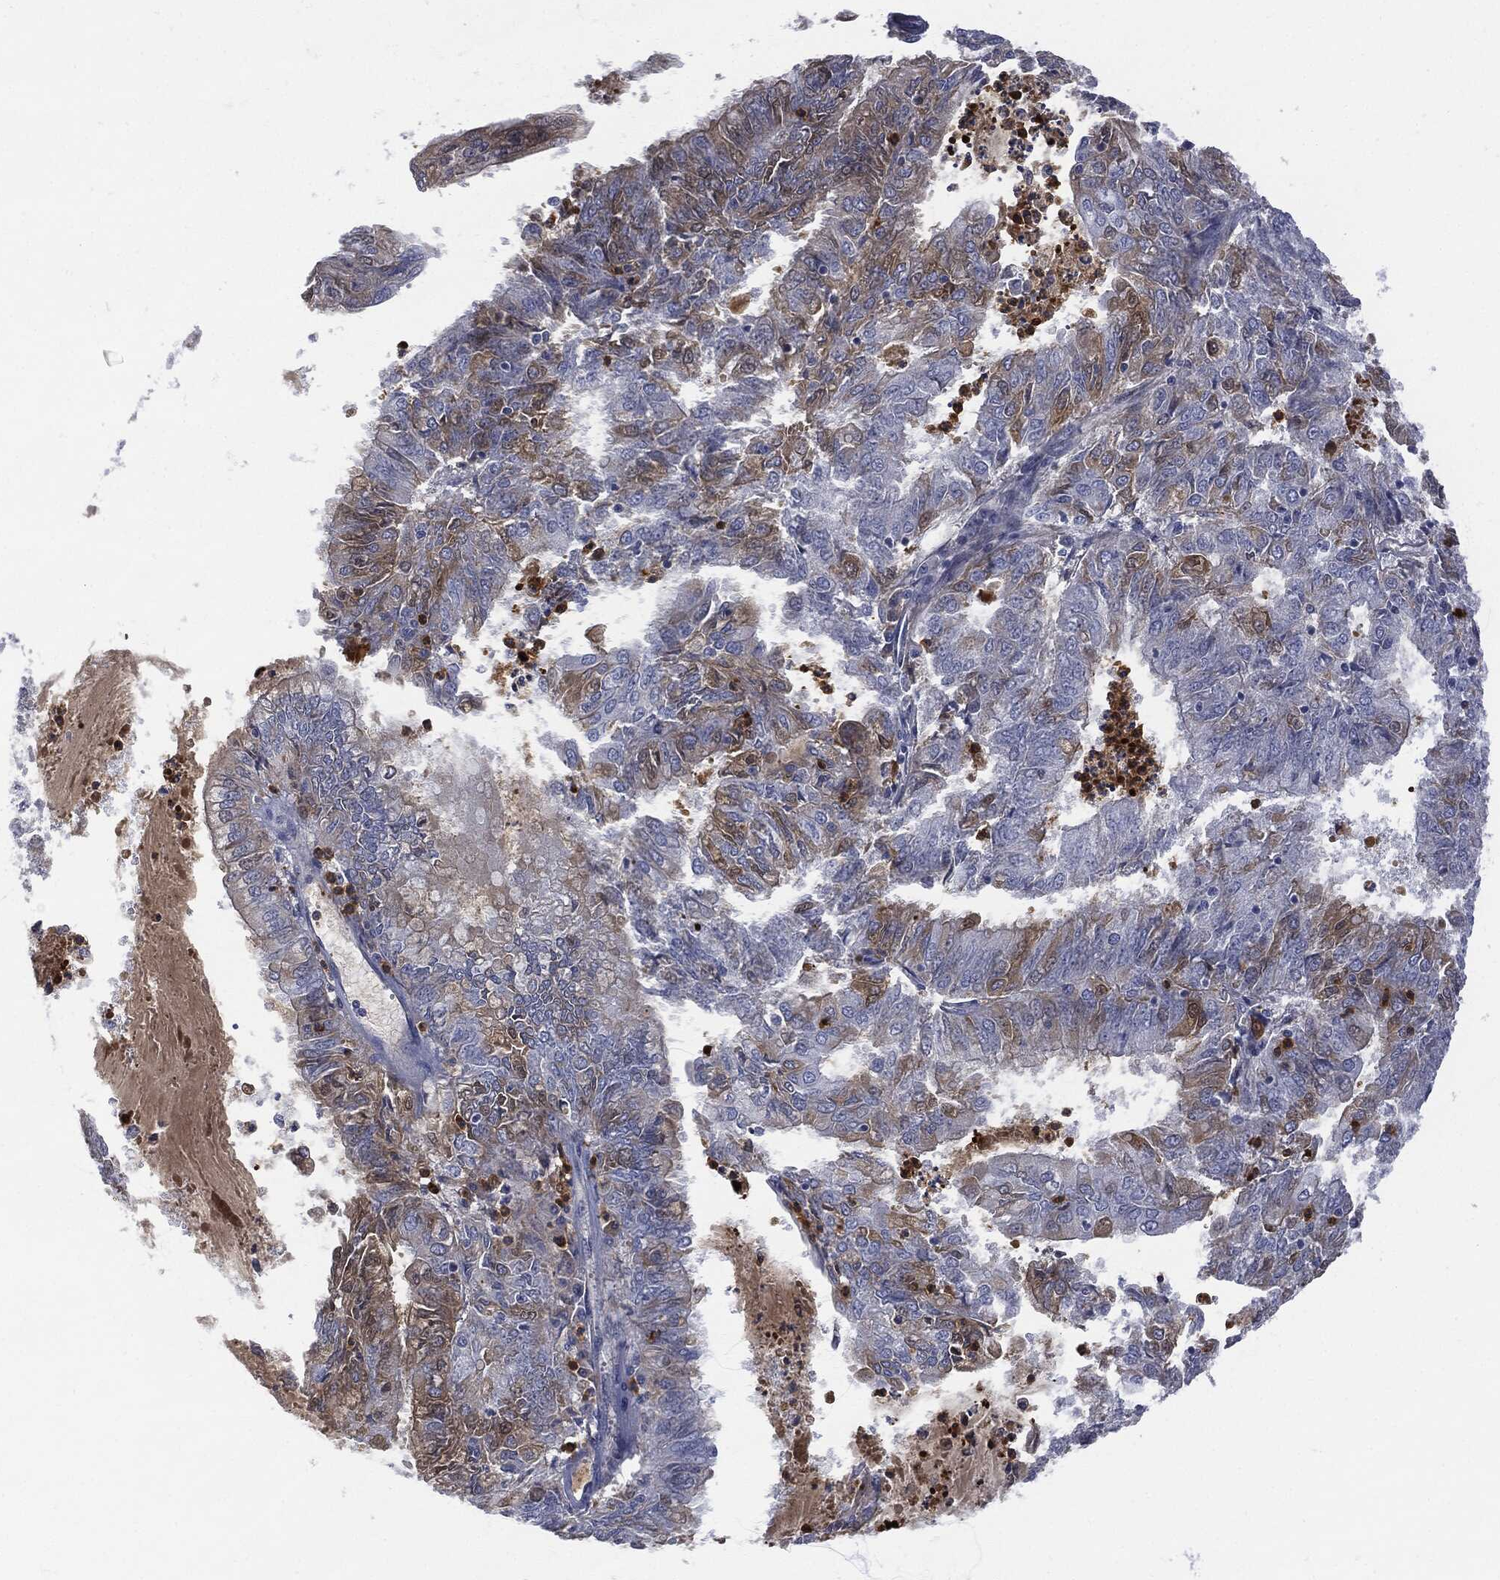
{"staining": {"intensity": "moderate", "quantity": "25%-75%", "location": "cytoplasmic/membranous"}, "tissue": "endometrial cancer", "cell_type": "Tumor cells", "image_type": "cancer", "snomed": [{"axis": "morphology", "description": "Adenocarcinoma, NOS"}, {"axis": "topography", "description": "Endometrium"}], "caption": "Tumor cells demonstrate medium levels of moderate cytoplasmic/membranous staining in about 25%-75% of cells in human endometrial cancer (adenocarcinoma).", "gene": "BTK", "patient": {"sex": "female", "age": 57}}